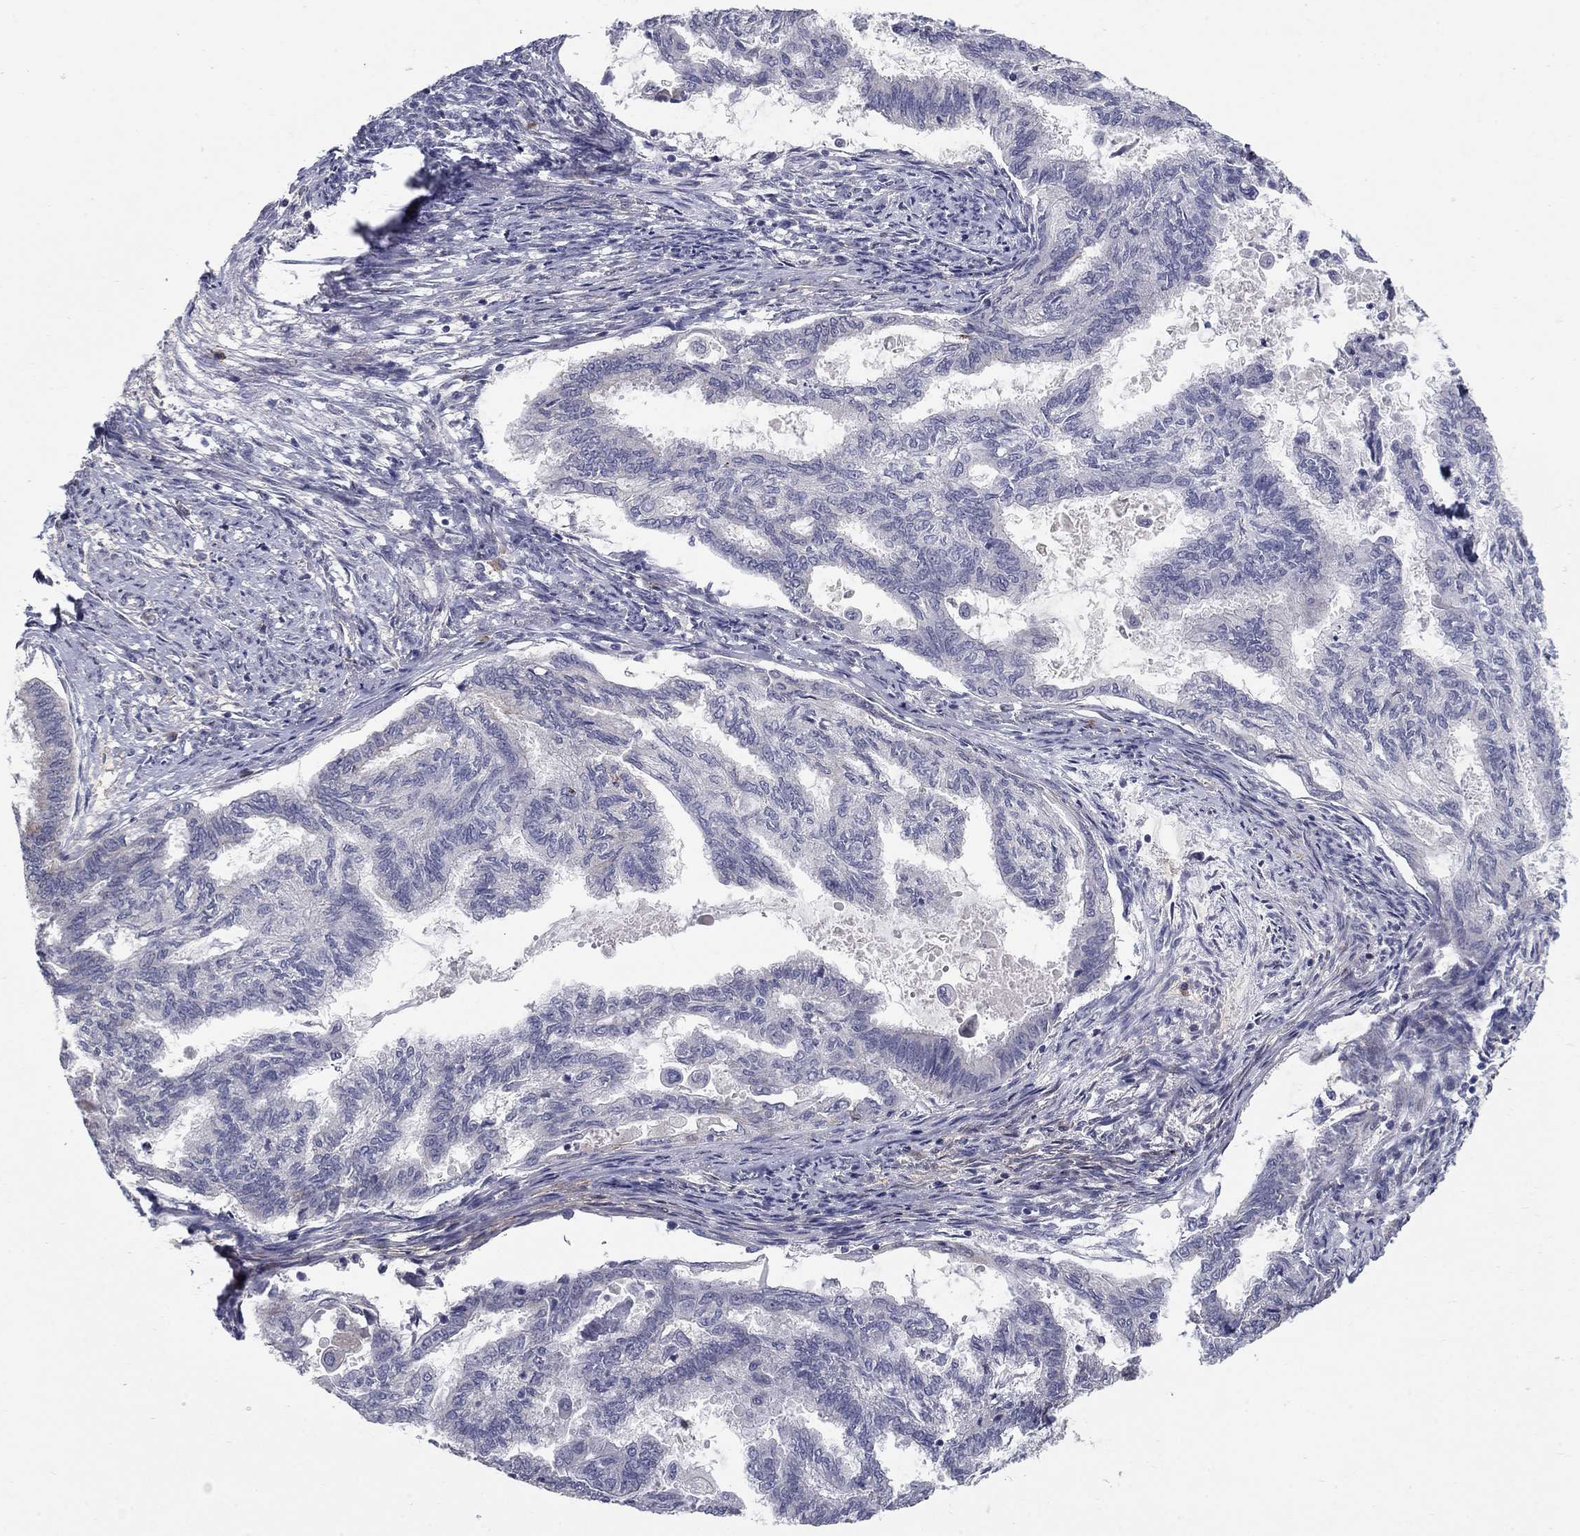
{"staining": {"intensity": "negative", "quantity": "none", "location": "none"}, "tissue": "endometrial cancer", "cell_type": "Tumor cells", "image_type": "cancer", "snomed": [{"axis": "morphology", "description": "Adenocarcinoma, NOS"}, {"axis": "topography", "description": "Endometrium"}], "caption": "This histopathology image is of endometrial adenocarcinoma stained with immunohistochemistry to label a protein in brown with the nuclei are counter-stained blue. There is no staining in tumor cells.", "gene": "NTRK2", "patient": {"sex": "female", "age": 86}}